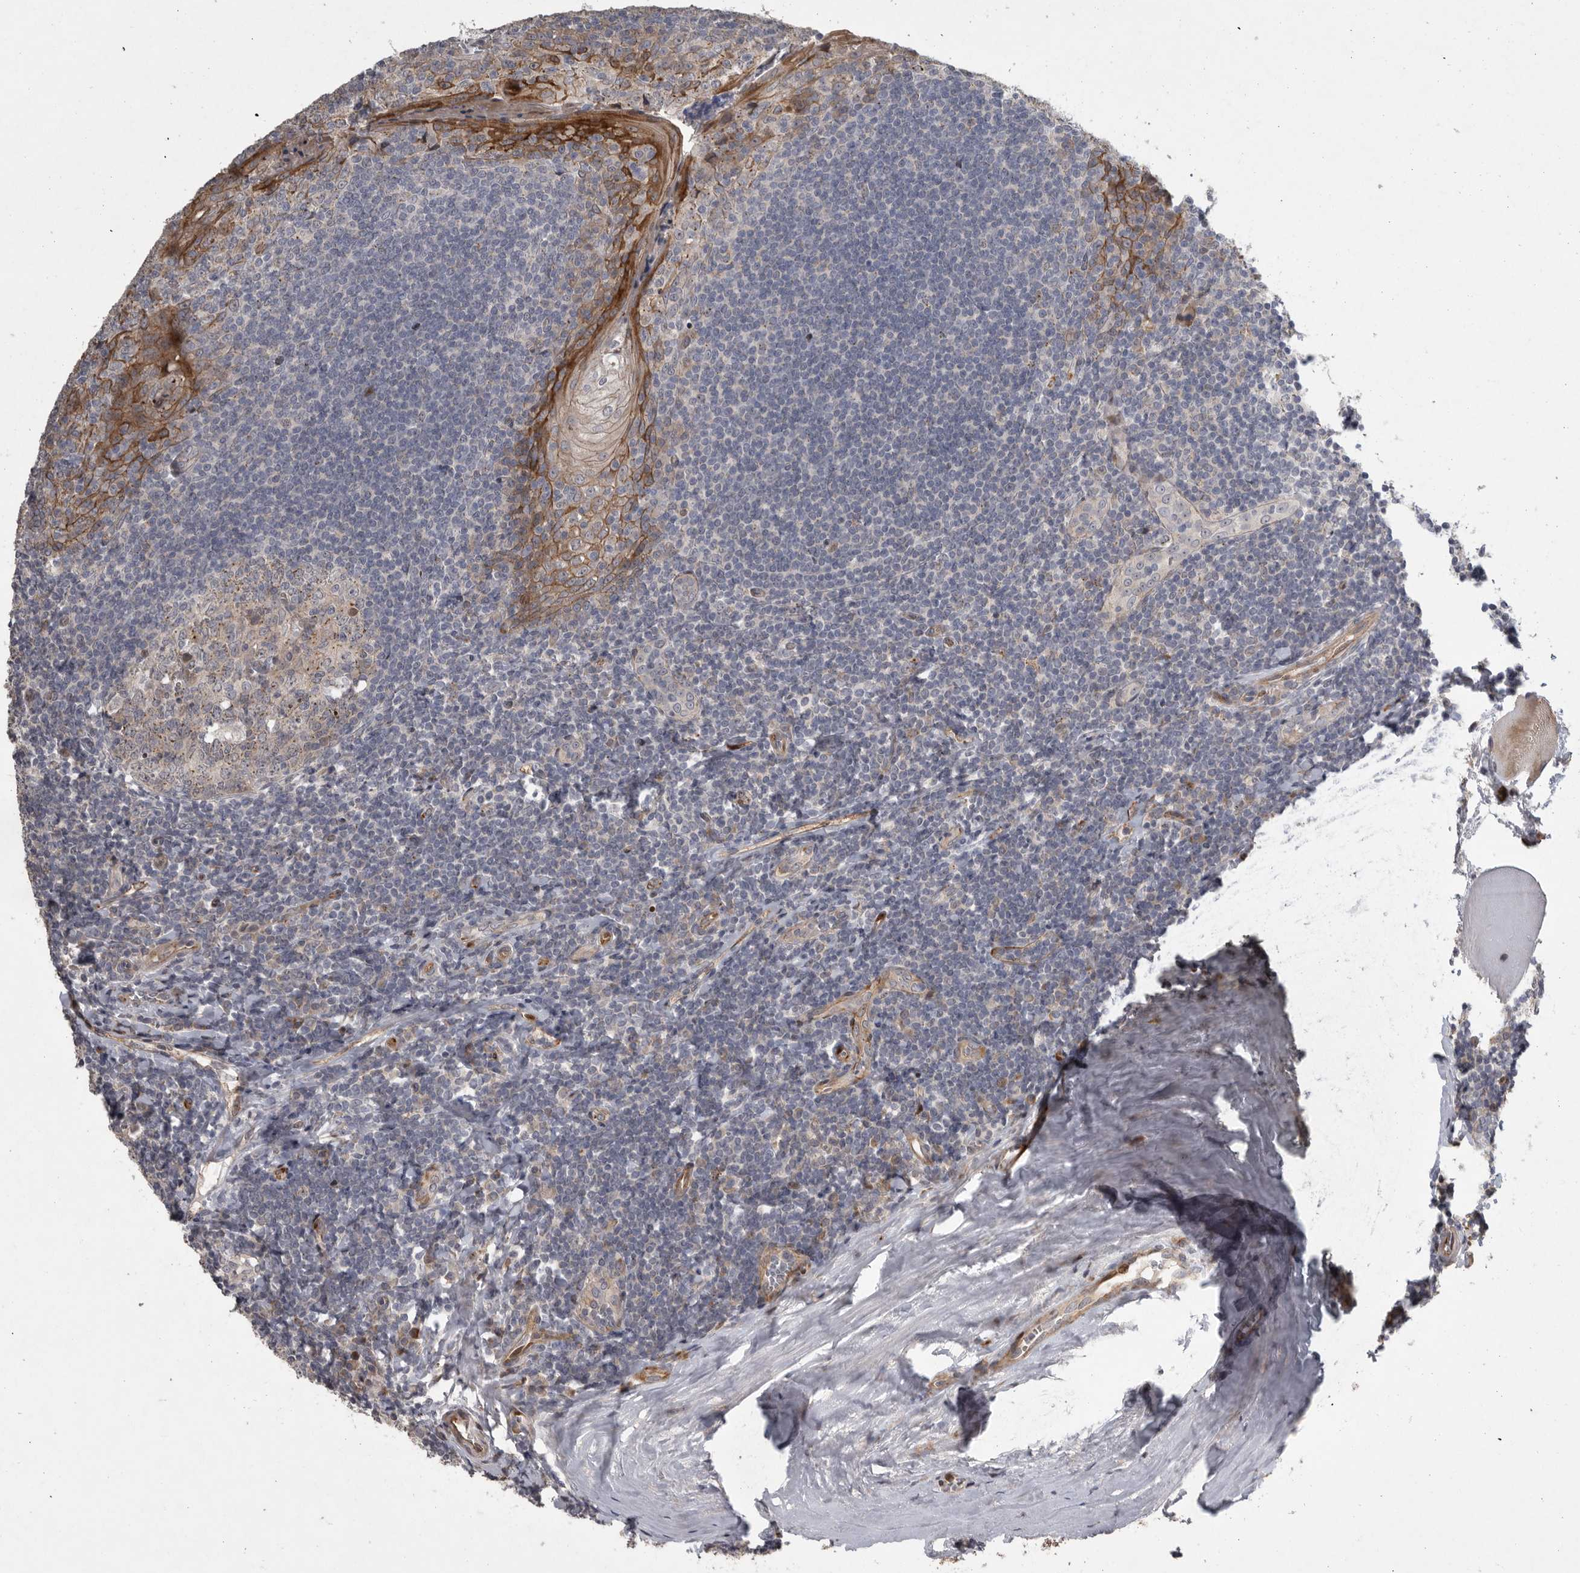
{"staining": {"intensity": "negative", "quantity": "none", "location": "none"}, "tissue": "tonsil", "cell_type": "Germinal center cells", "image_type": "normal", "snomed": [{"axis": "morphology", "description": "Normal tissue, NOS"}, {"axis": "topography", "description": "Tonsil"}], "caption": "IHC photomicrograph of normal tonsil stained for a protein (brown), which exhibits no staining in germinal center cells.", "gene": "MPDZ", "patient": {"sex": "male", "age": 27}}